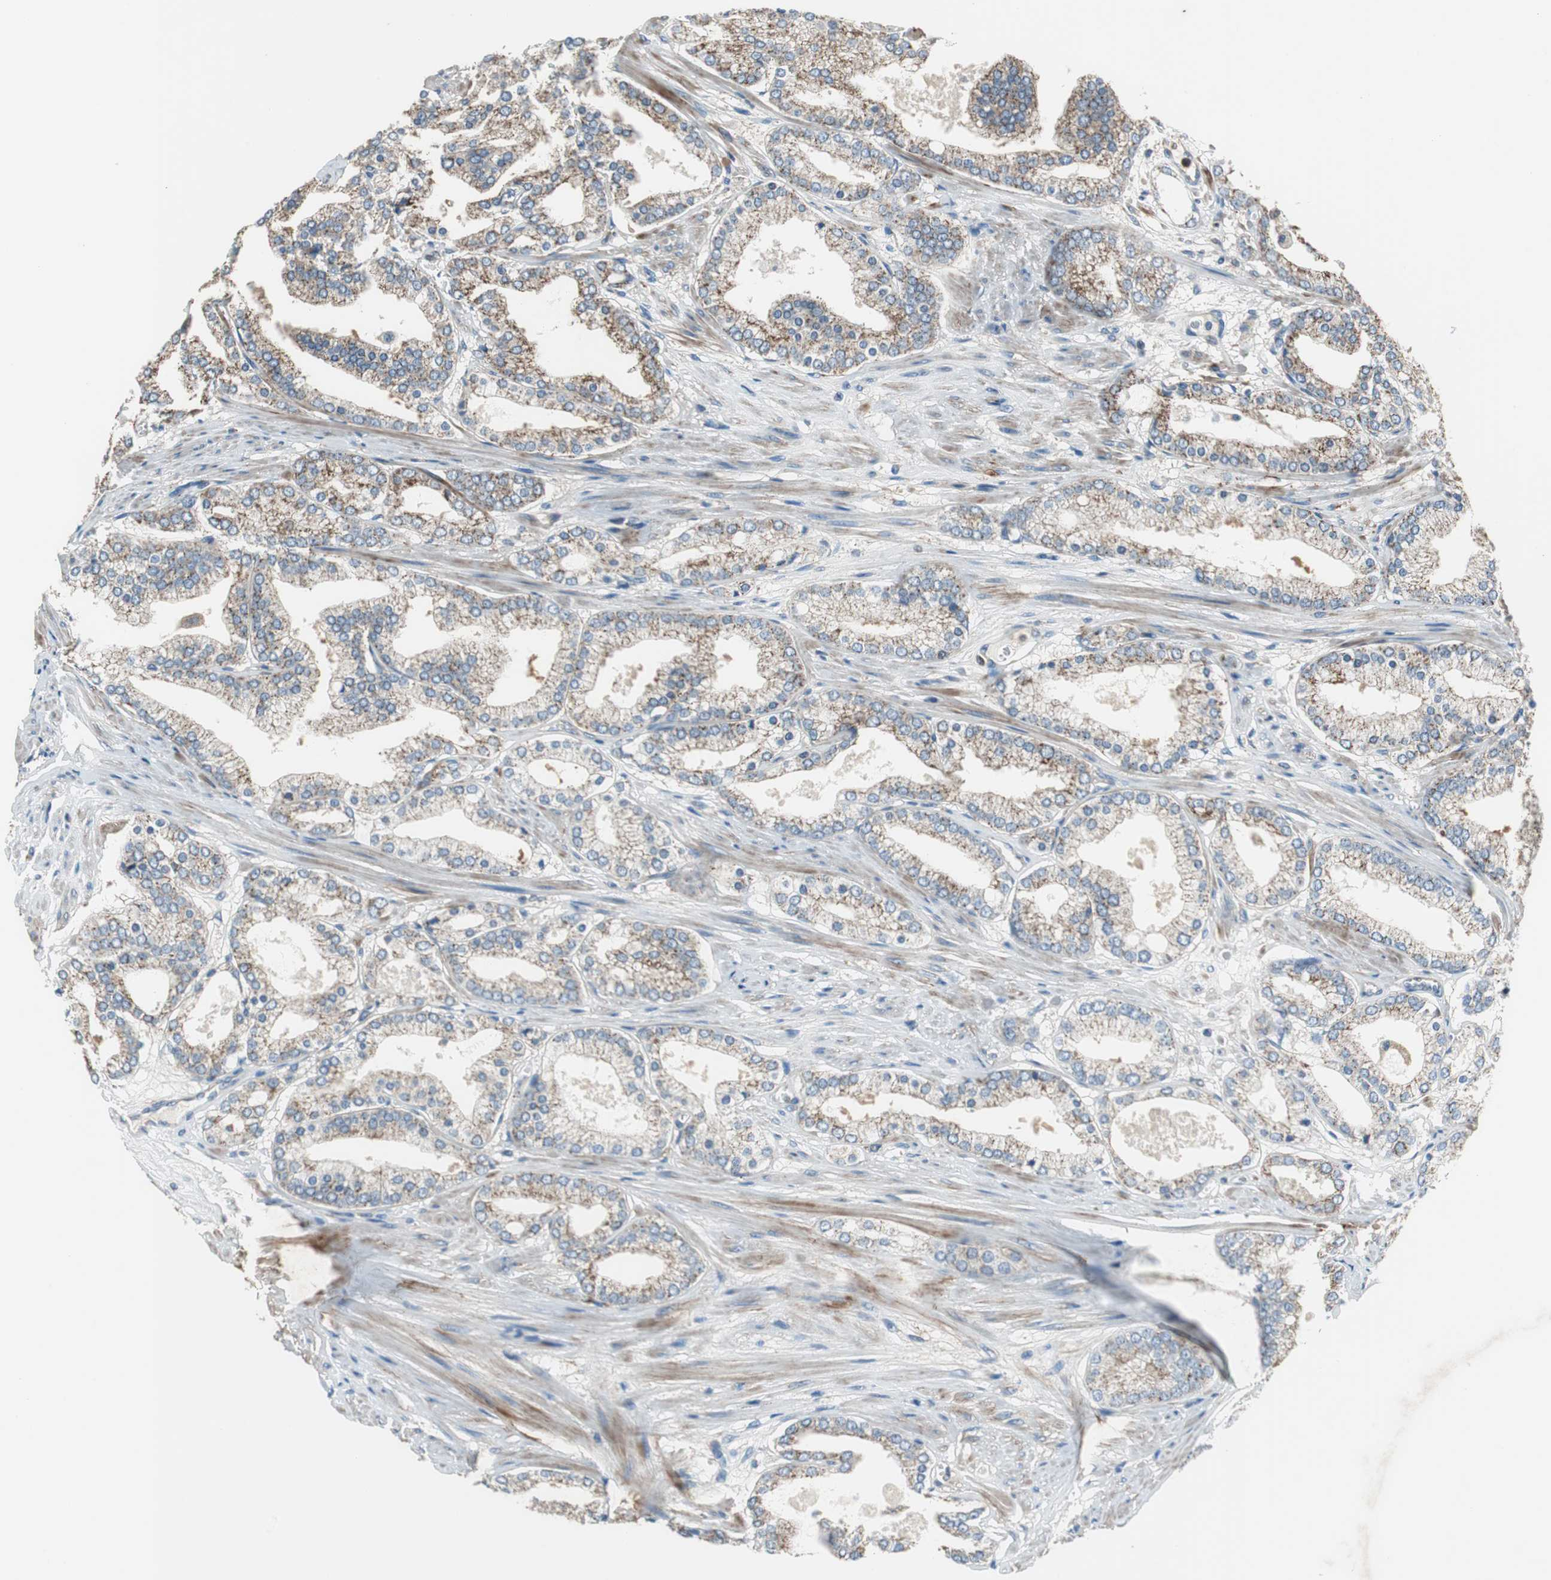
{"staining": {"intensity": "moderate", "quantity": ">75%", "location": "cytoplasmic/membranous"}, "tissue": "prostate cancer", "cell_type": "Tumor cells", "image_type": "cancer", "snomed": [{"axis": "morphology", "description": "Adenocarcinoma, High grade"}, {"axis": "topography", "description": "Prostate"}], "caption": "Immunohistochemistry (DAB (3,3'-diaminobenzidine)) staining of high-grade adenocarcinoma (prostate) exhibits moderate cytoplasmic/membranous protein staining in approximately >75% of tumor cells. Immunohistochemistry stains the protein of interest in brown and the nuclei are stained blue.", "gene": "PI4KB", "patient": {"sex": "male", "age": 61}}